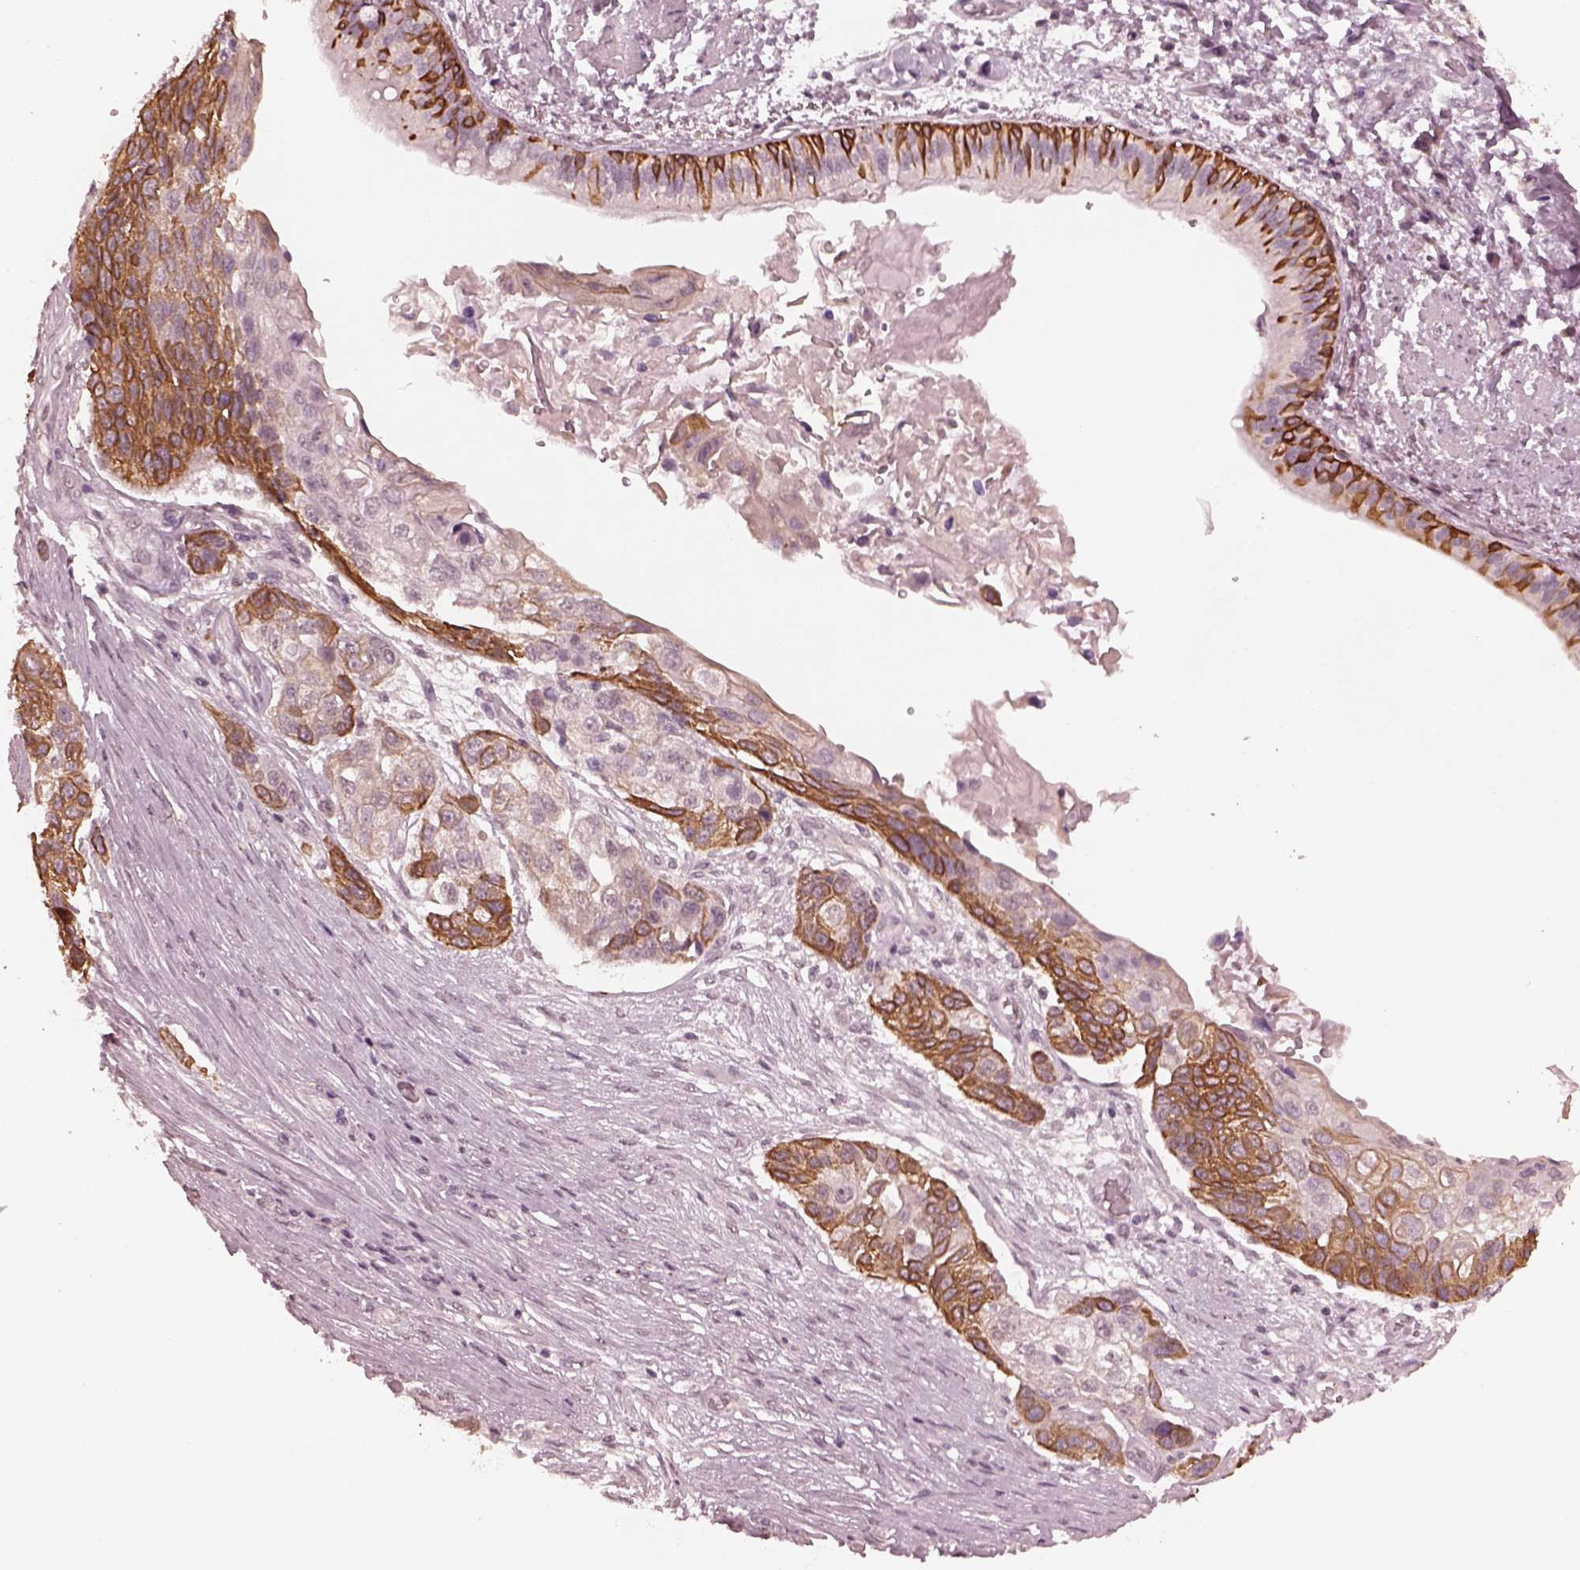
{"staining": {"intensity": "strong", "quantity": ">75%", "location": "cytoplasmic/membranous"}, "tissue": "lung cancer", "cell_type": "Tumor cells", "image_type": "cancer", "snomed": [{"axis": "morphology", "description": "Squamous cell carcinoma, NOS"}, {"axis": "topography", "description": "Lung"}], "caption": "The histopathology image demonstrates immunohistochemical staining of lung squamous cell carcinoma. There is strong cytoplasmic/membranous expression is appreciated in about >75% of tumor cells.", "gene": "KRT79", "patient": {"sex": "male", "age": 69}}